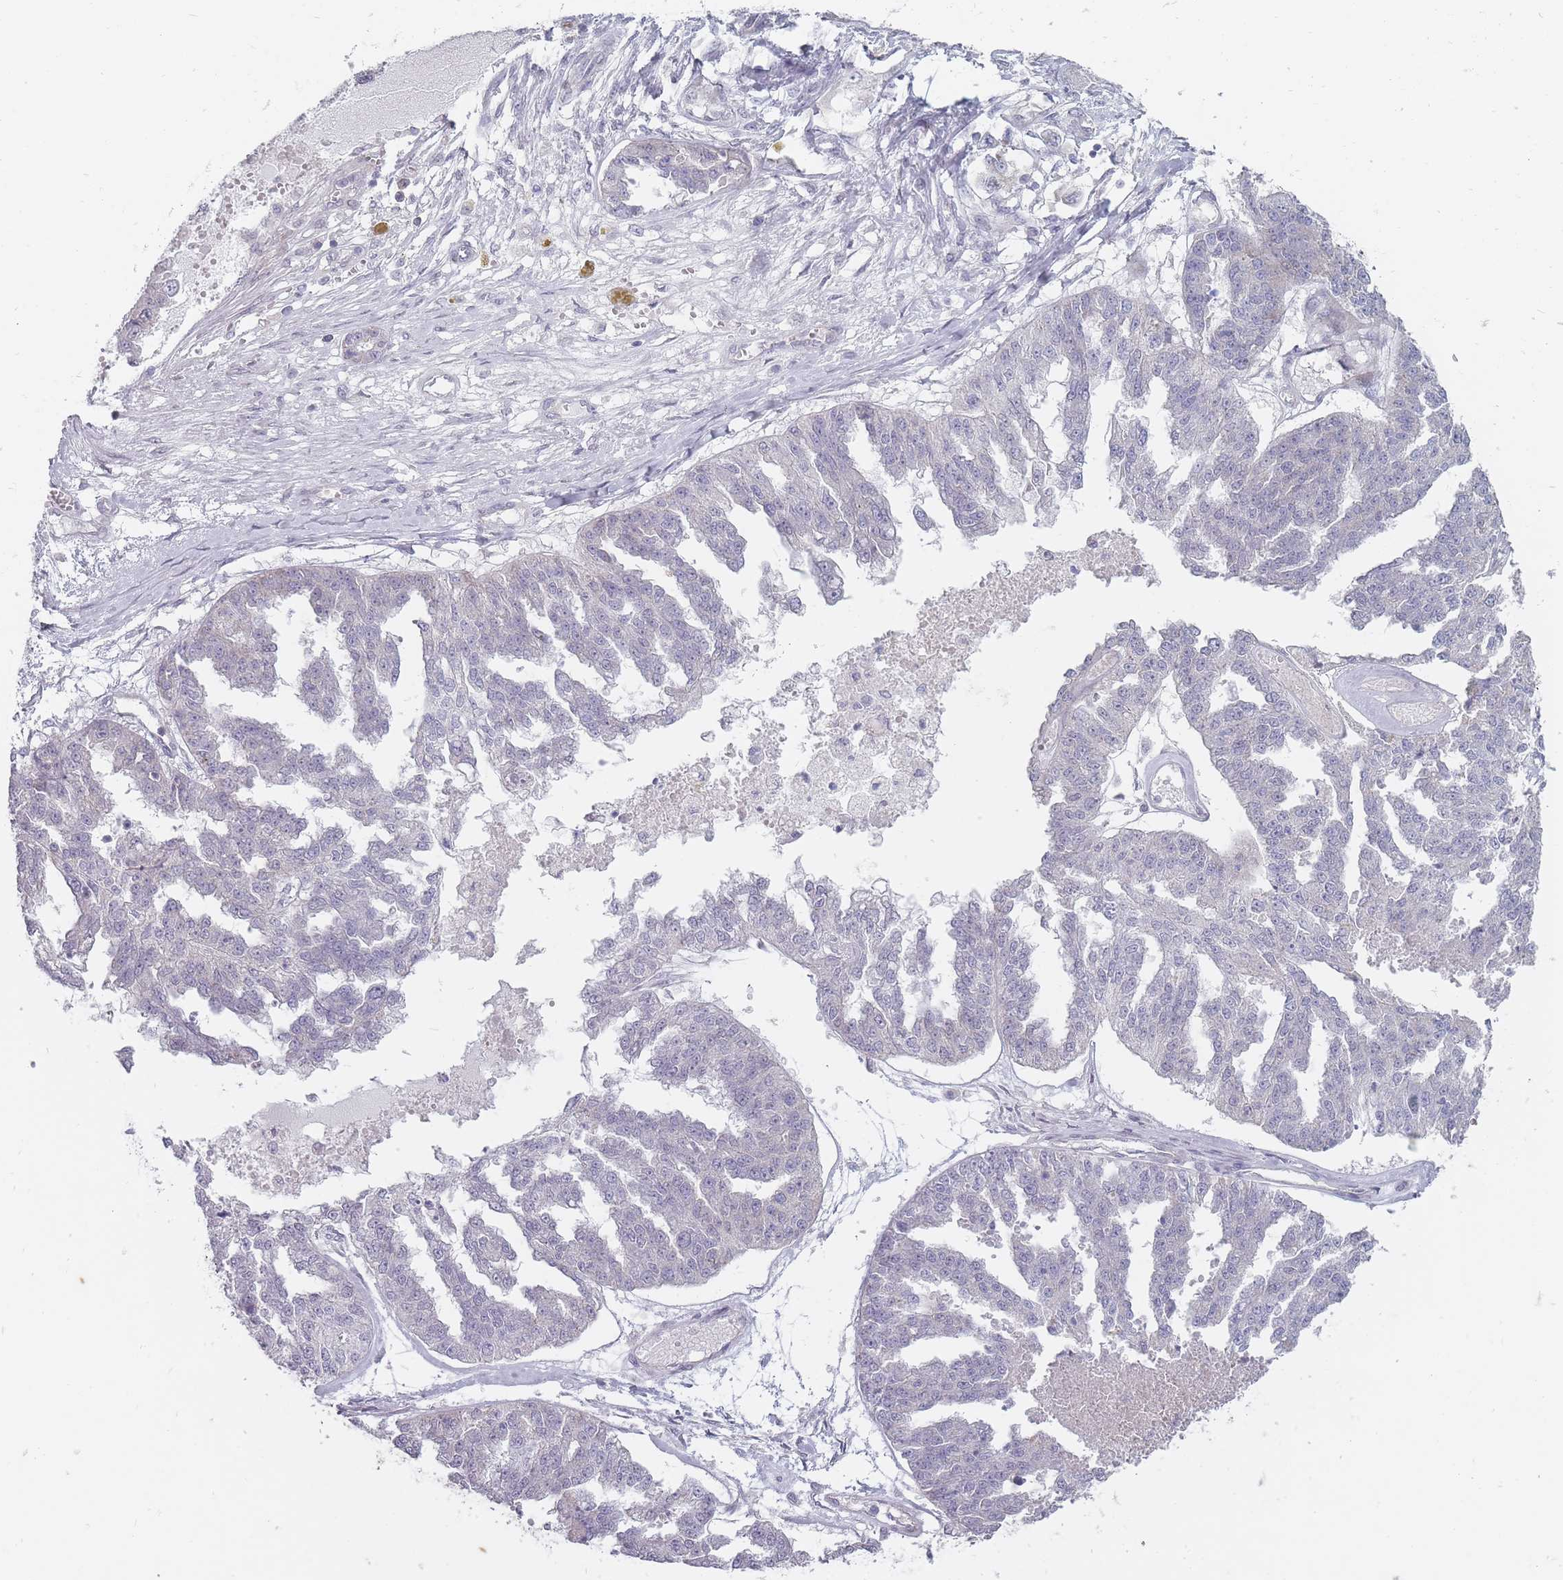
{"staining": {"intensity": "negative", "quantity": "none", "location": "none"}, "tissue": "ovarian cancer", "cell_type": "Tumor cells", "image_type": "cancer", "snomed": [{"axis": "morphology", "description": "Cystadenocarcinoma, serous, NOS"}, {"axis": "topography", "description": "Ovary"}], "caption": "Human ovarian serous cystadenocarcinoma stained for a protein using immunohistochemistry (IHC) exhibits no expression in tumor cells.", "gene": "PCDH12", "patient": {"sex": "female", "age": 58}}